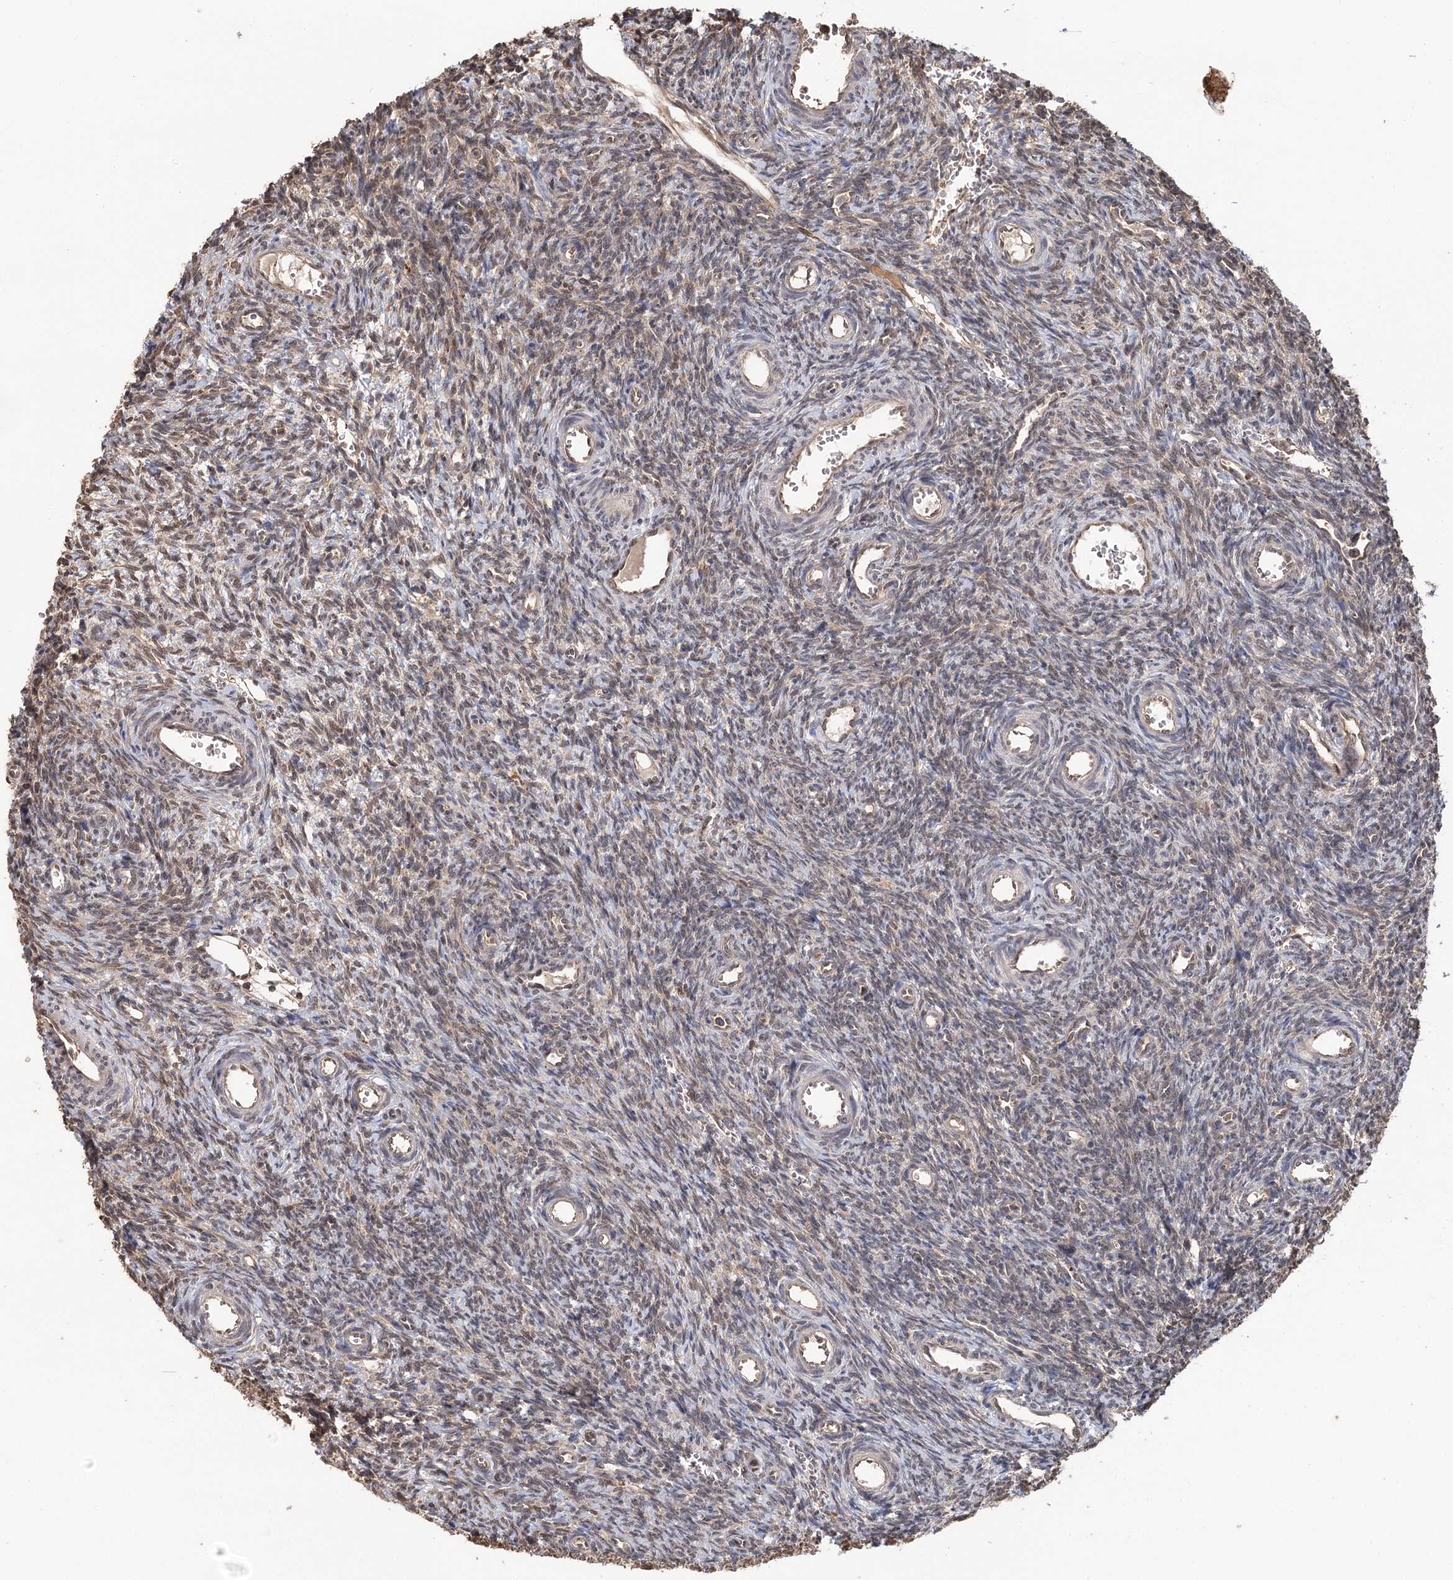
{"staining": {"intensity": "weak", "quantity": "<25%", "location": "cytoplasmic/membranous"}, "tissue": "ovary", "cell_type": "Ovarian stroma cells", "image_type": "normal", "snomed": [{"axis": "morphology", "description": "Normal tissue, NOS"}, {"axis": "topography", "description": "Ovary"}], "caption": "A histopathology image of human ovary is negative for staining in ovarian stroma cells. The staining is performed using DAB (3,3'-diaminobenzidine) brown chromogen with nuclei counter-stained in using hematoxylin.", "gene": "N6AMT1", "patient": {"sex": "female", "age": 39}}